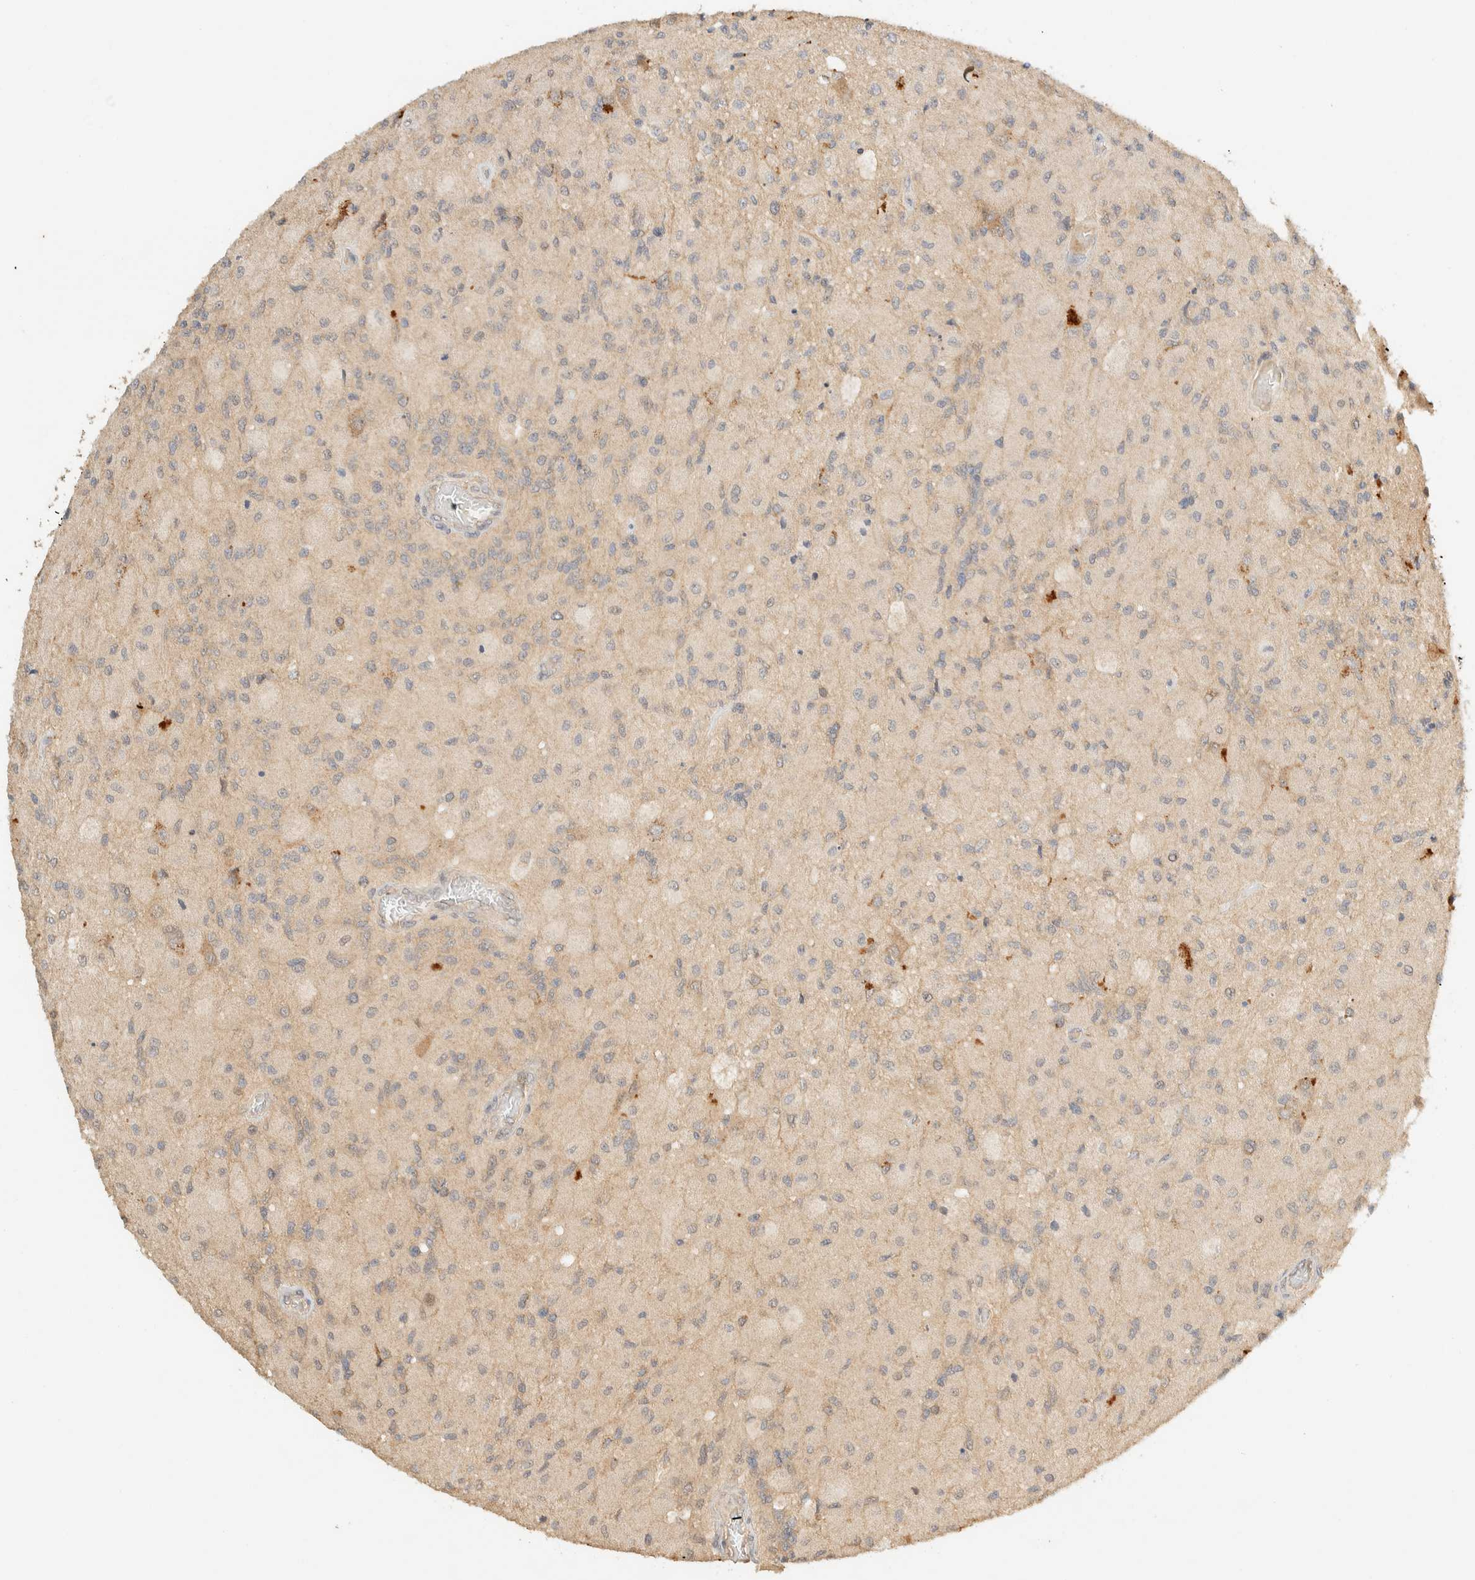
{"staining": {"intensity": "weak", "quantity": "25%-75%", "location": "cytoplasmic/membranous"}, "tissue": "glioma", "cell_type": "Tumor cells", "image_type": "cancer", "snomed": [{"axis": "morphology", "description": "Normal tissue, NOS"}, {"axis": "morphology", "description": "Glioma, malignant, High grade"}, {"axis": "topography", "description": "Cerebral cortex"}], "caption": "Immunohistochemistry staining of glioma, which displays low levels of weak cytoplasmic/membranous expression in about 25%-75% of tumor cells indicating weak cytoplasmic/membranous protein staining. The staining was performed using DAB (3,3'-diaminobenzidine) (brown) for protein detection and nuclei were counterstained in hematoxylin (blue).", "gene": "ZBTB34", "patient": {"sex": "male", "age": 77}}